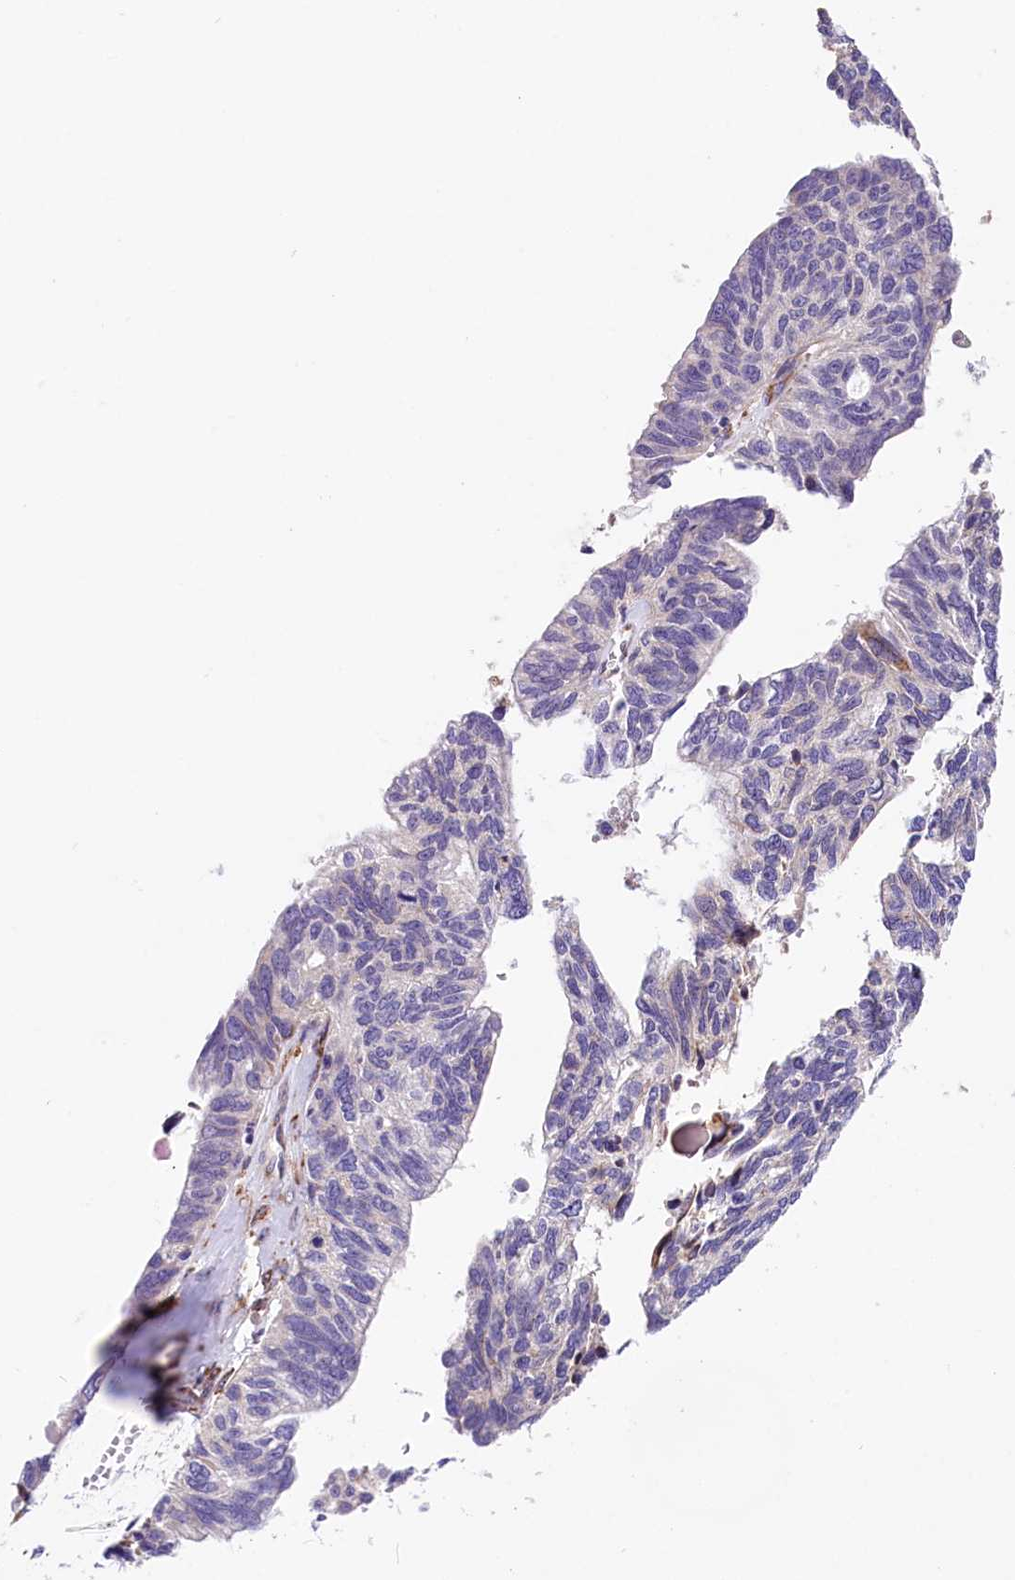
{"staining": {"intensity": "negative", "quantity": "none", "location": "none"}, "tissue": "ovarian cancer", "cell_type": "Tumor cells", "image_type": "cancer", "snomed": [{"axis": "morphology", "description": "Cystadenocarcinoma, serous, NOS"}, {"axis": "topography", "description": "Ovary"}], "caption": "An immunohistochemistry (IHC) histopathology image of ovarian cancer is shown. There is no staining in tumor cells of ovarian cancer.", "gene": "ITGA1", "patient": {"sex": "female", "age": 79}}